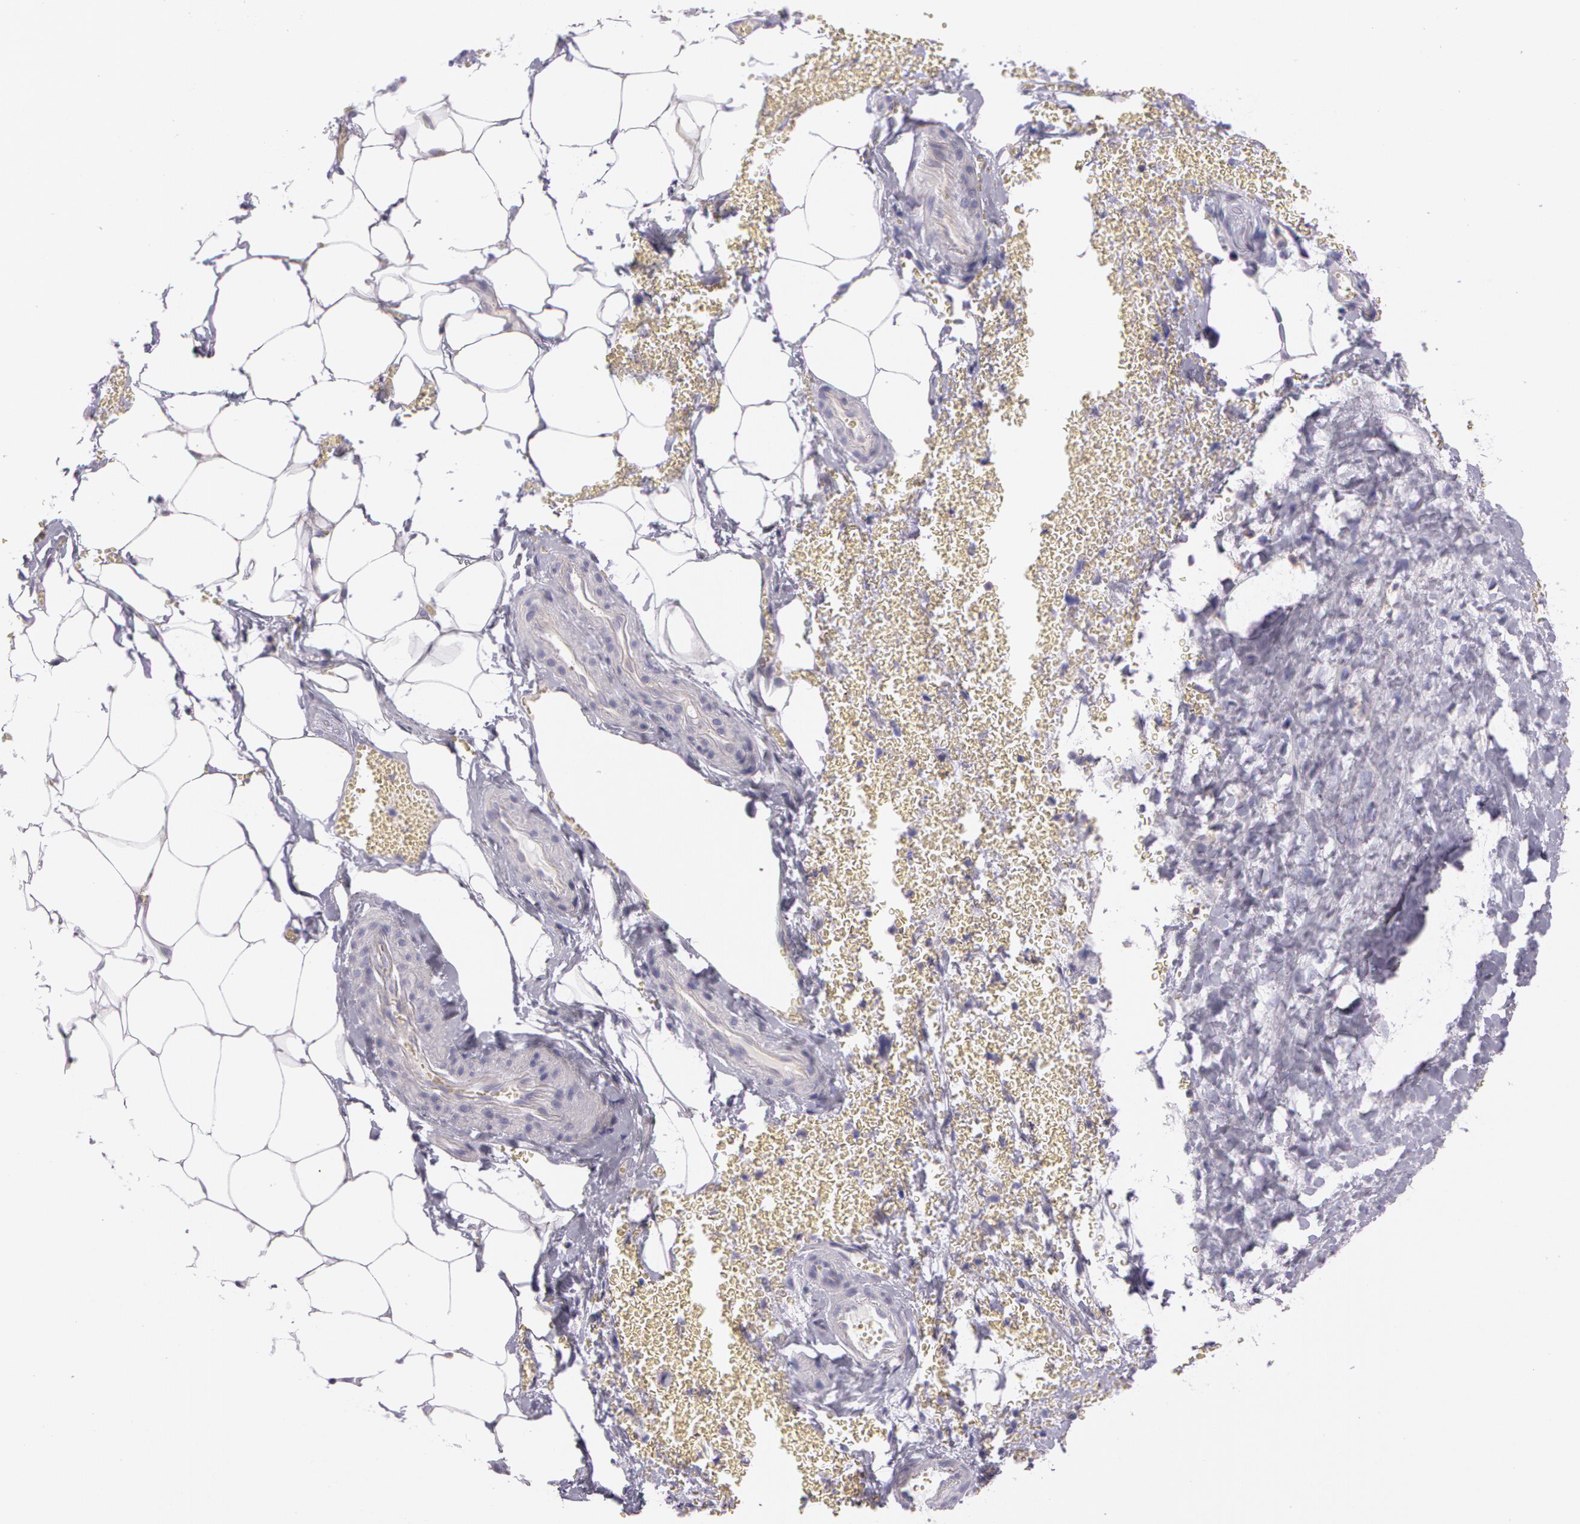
{"staining": {"intensity": "negative", "quantity": "none", "location": "none"}, "tissue": "adrenal gland", "cell_type": "Glandular cells", "image_type": "normal", "snomed": [{"axis": "morphology", "description": "Normal tissue, NOS"}, {"axis": "topography", "description": "Adrenal gland"}], "caption": "There is no significant expression in glandular cells of adrenal gland. Brightfield microscopy of immunohistochemistry stained with DAB (3,3'-diaminobenzidine) (brown) and hematoxylin (blue), captured at high magnification.", "gene": "LY75", "patient": {"sex": "female", "age": 71}}